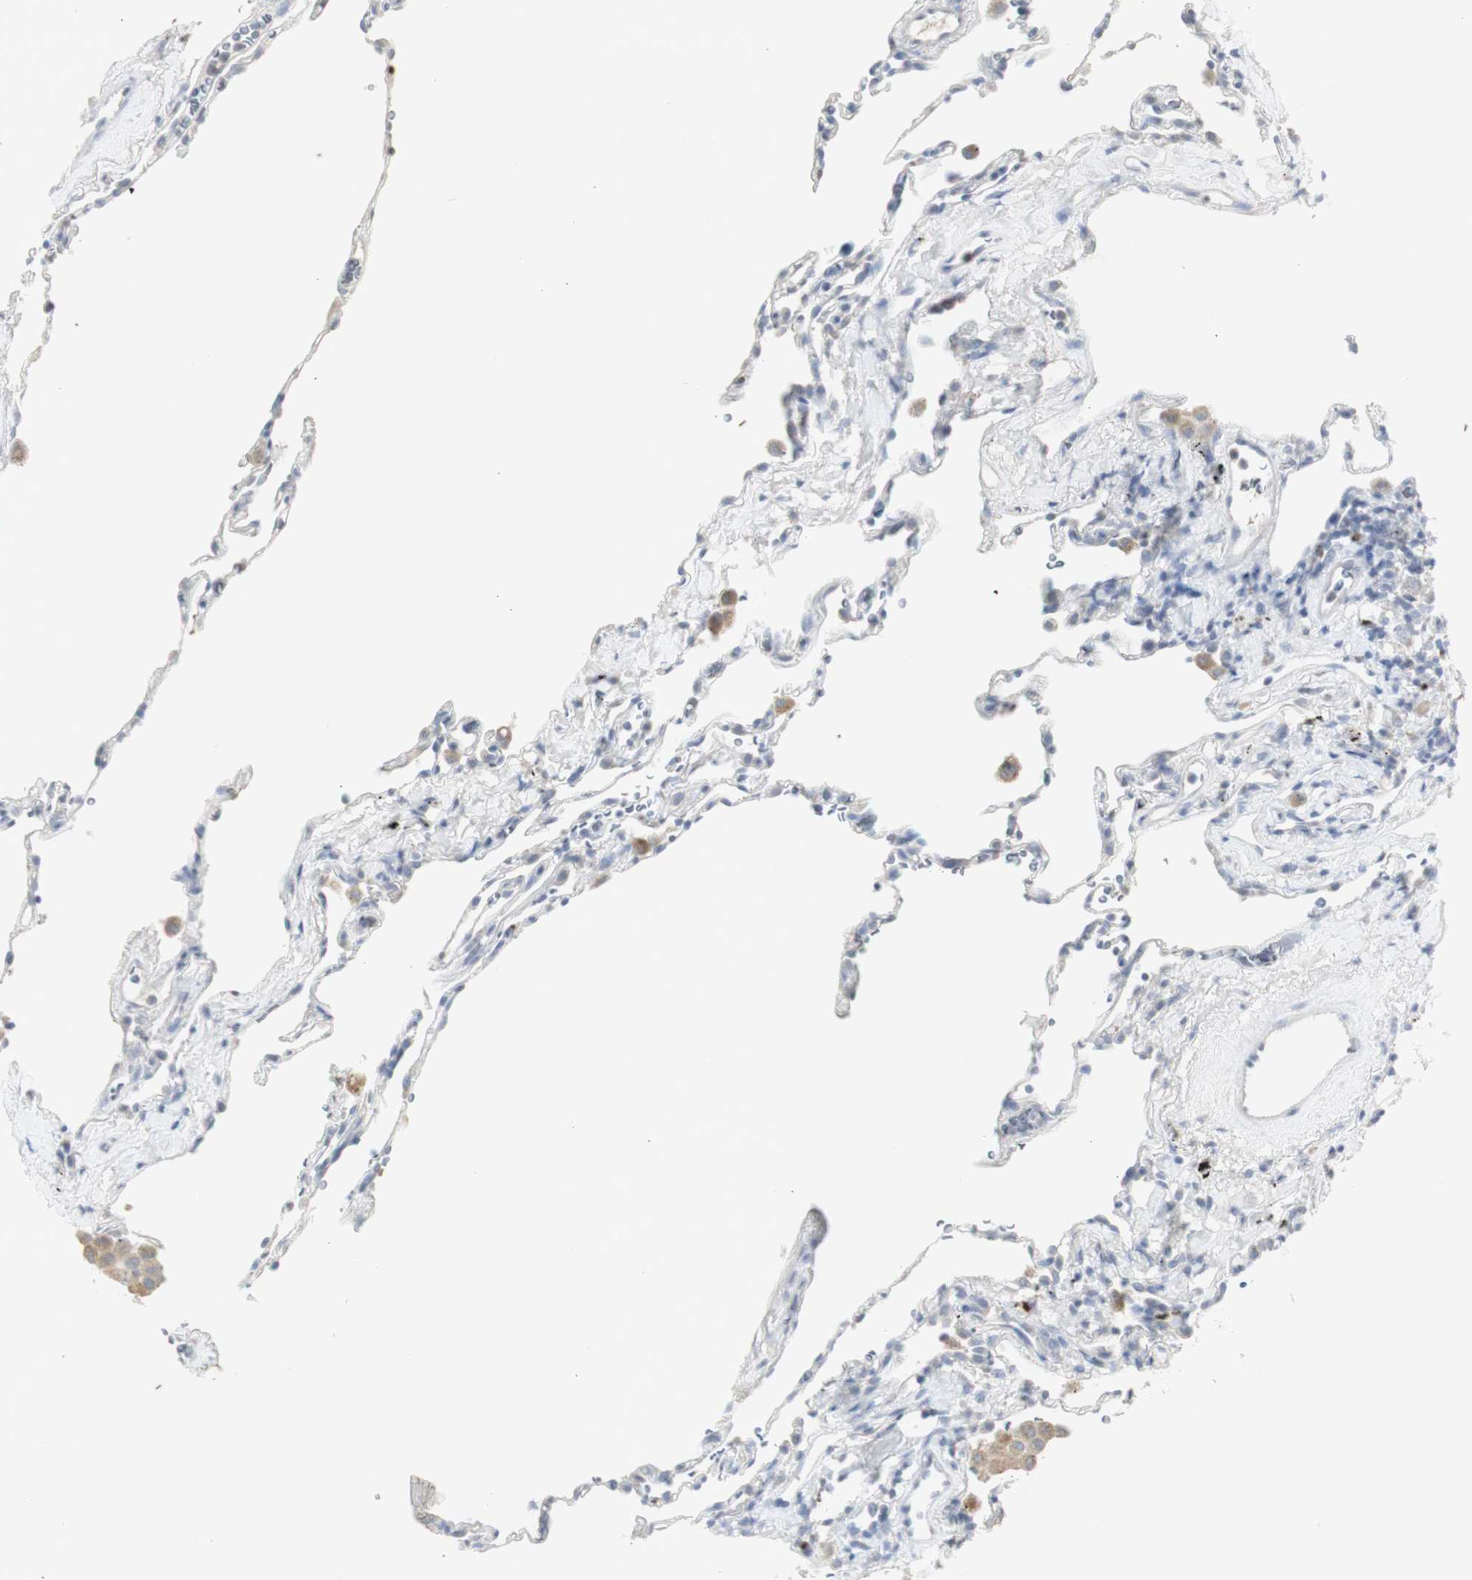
{"staining": {"intensity": "weak", "quantity": "<25%", "location": "nuclear"}, "tissue": "lung", "cell_type": "Alveolar cells", "image_type": "normal", "snomed": [{"axis": "morphology", "description": "Normal tissue, NOS"}, {"axis": "topography", "description": "Lung"}], "caption": "Protein analysis of benign lung exhibits no significant expression in alveolar cells. (Brightfield microscopy of DAB (3,3'-diaminobenzidine) immunohistochemistry at high magnification).", "gene": "INS", "patient": {"sex": "male", "age": 59}}